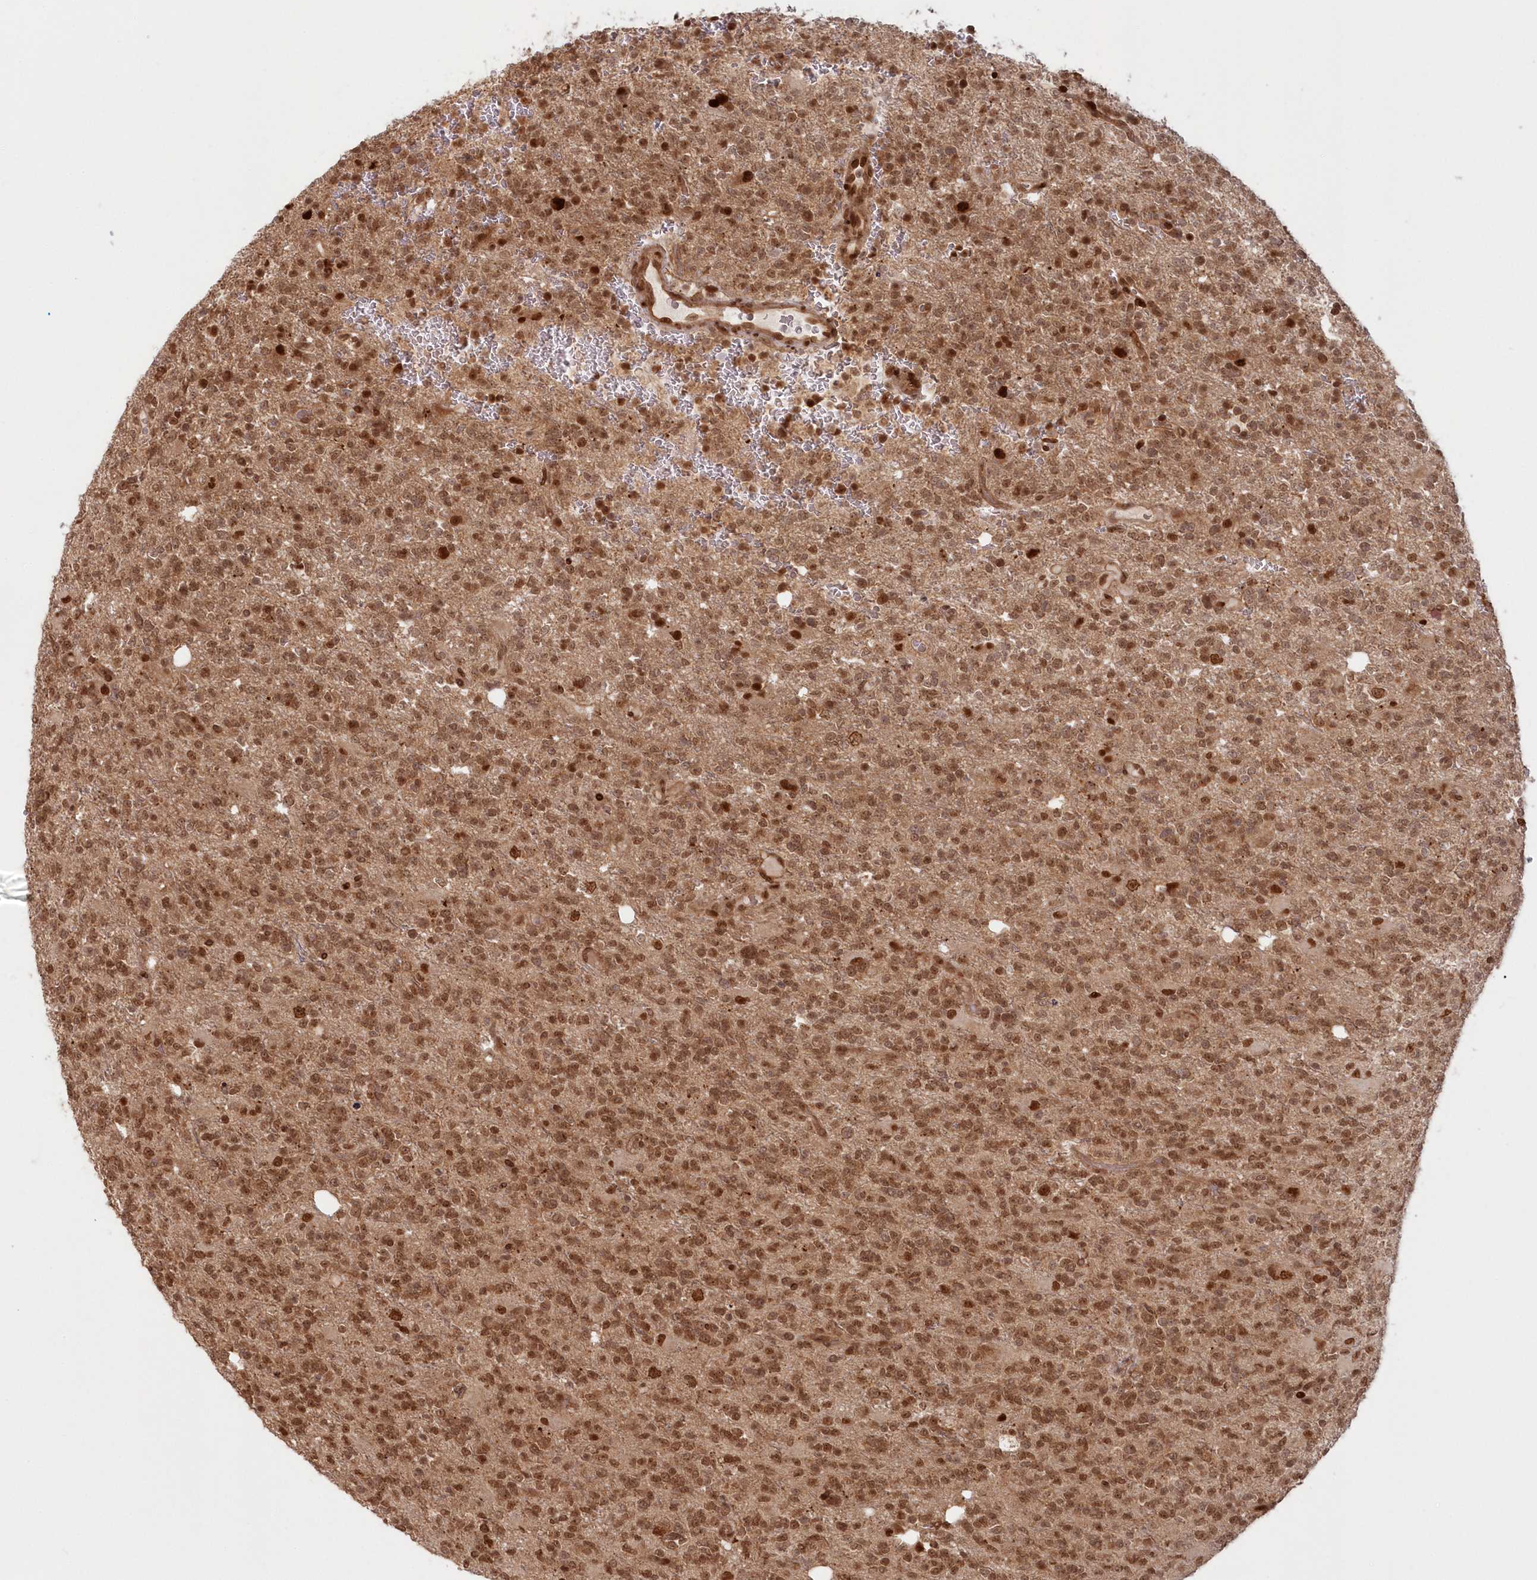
{"staining": {"intensity": "moderate", "quantity": ">75%", "location": "nuclear"}, "tissue": "glioma", "cell_type": "Tumor cells", "image_type": "cancer", "snomed": [{"axis": "morphology", "description": "Glioma, malignant, High grade"}, {"axis": "topography", "description": "Brain"}], "caption": "Human malignant high-grade glioma stained for a protein (brown) exhibits moderate nuclear positive positivity in about >75% of tumor cells.", "gene": "TOGARAM2", "patient": {"sex": "female", "age": 62}}